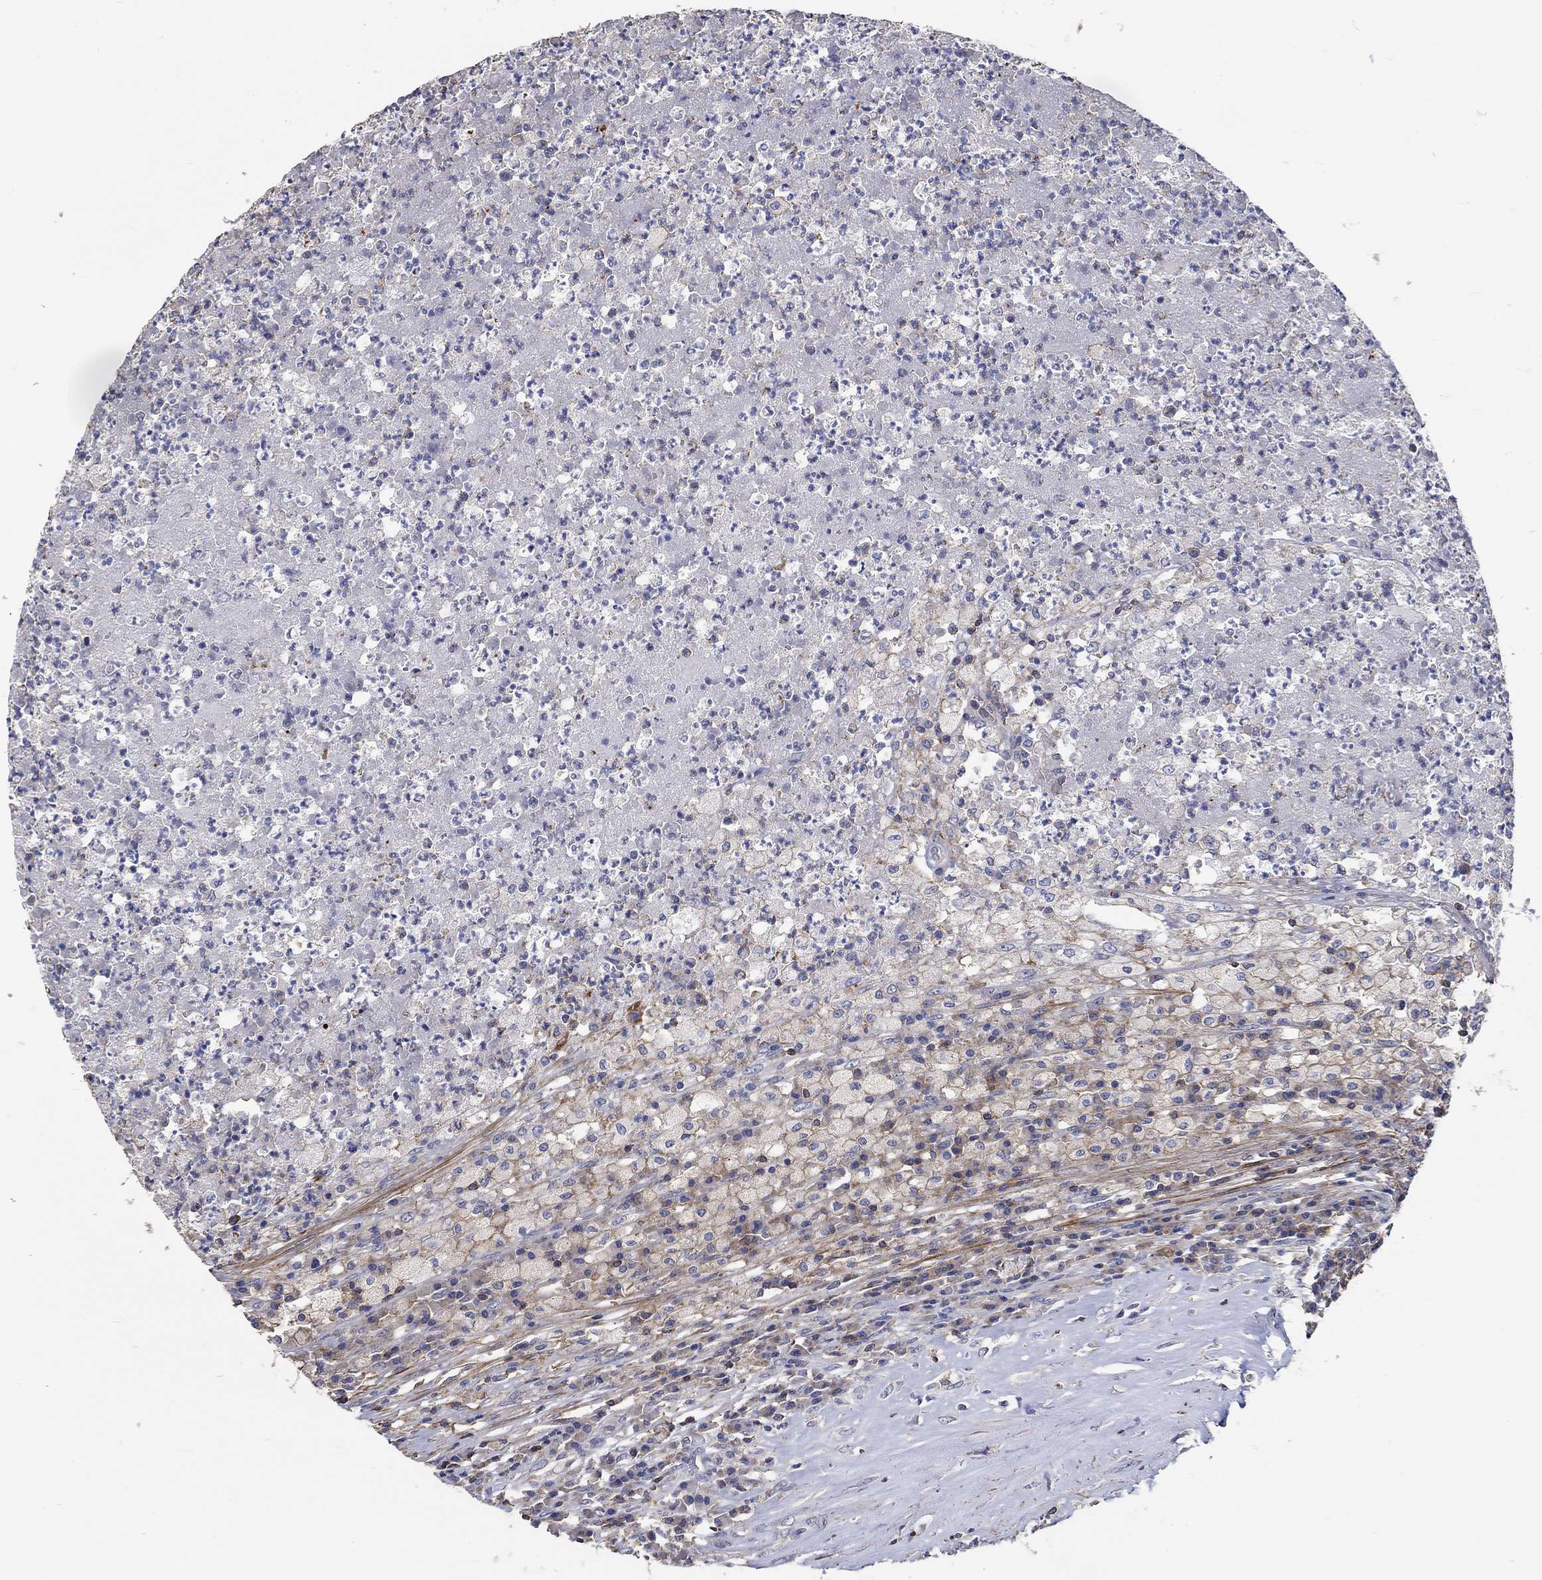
{"staining": {"intensity": "moderate", "quantity": "<25%", "location": "cytoplasmic/membranous"}, "tissue": "testis cancer", "cell_type": "Tumor cells", "image_type": "cancer", "snomed": [{"axis": "morphology", "description": "Necrosis, NOS"}, {"axis": "morphology", "description": "Carcinoma, Embryonal, NOS"}, {"axis": "topography", "description": "Testis"}], "caption": "Human testis embryonal carcinoma stained for a protein (brown) exhibits moderate cytoplasmic/membranous positive expression in approximately <25% of tumor cells.", "gene": "TNFAIP8L3", "patient": {"sex": "male", "age": 19}}